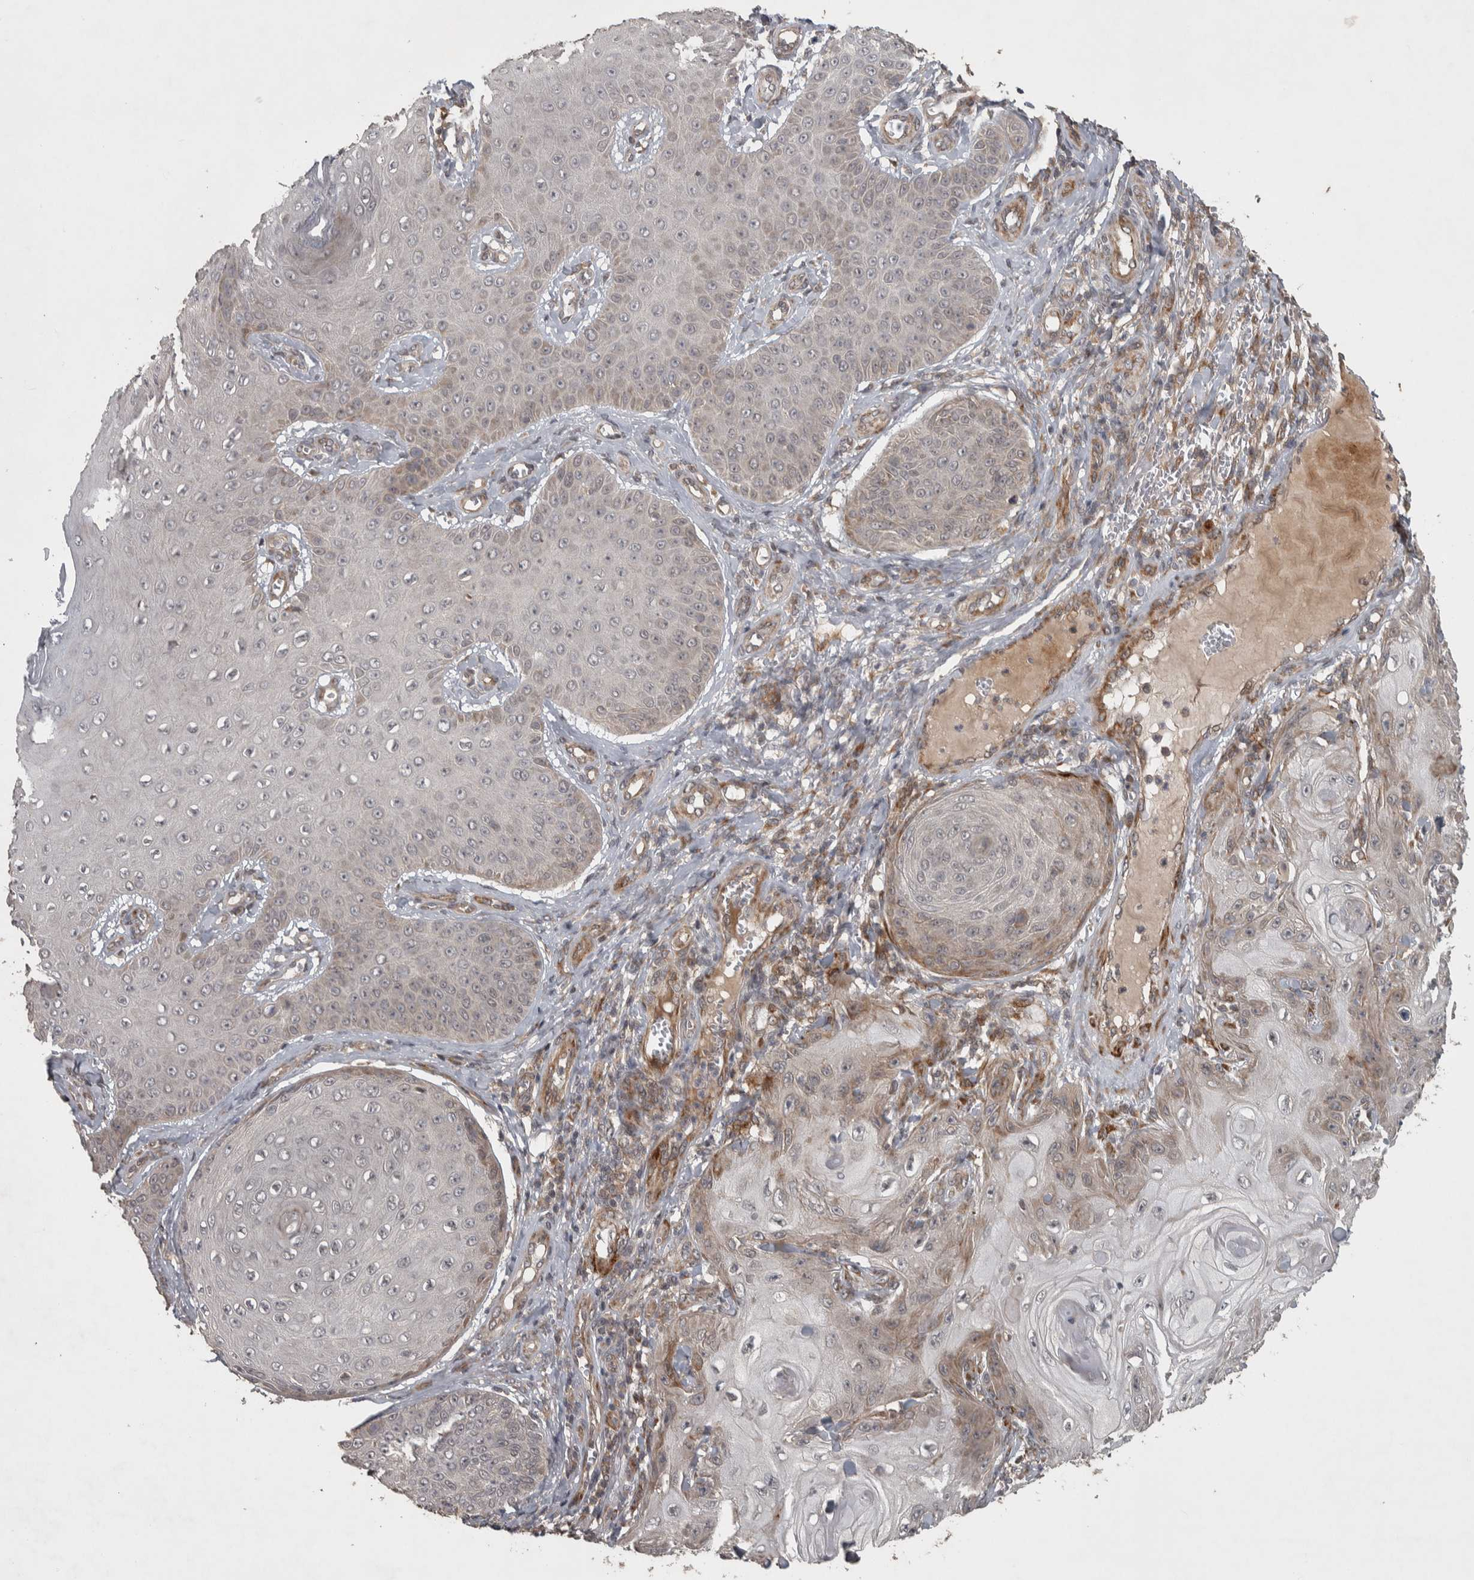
{"staining": {"intensity": "weak", "quantity": "<25%", "location": "cytoplasmic/membranous"}, "tissue": "skin cancer", "cell_type": "Tumor cells", "image_type": "cancer", "snomed": [{"axis": "morphology", "description": "Squamous cell carcinoma, NOS"}, {"axis": "topography", "description": "Skin"}], "caption": "This is a photomicrograph of immunohistochemistry staining of skin squamous cell carcinoma, which shows no positivity in tumor cells. (DAB immunohistochemistry (IHC) visualized using brightfield microscopy, high magnification).", "gene": "ERAL1", "patient": {"sex": "male", "age": 74}}